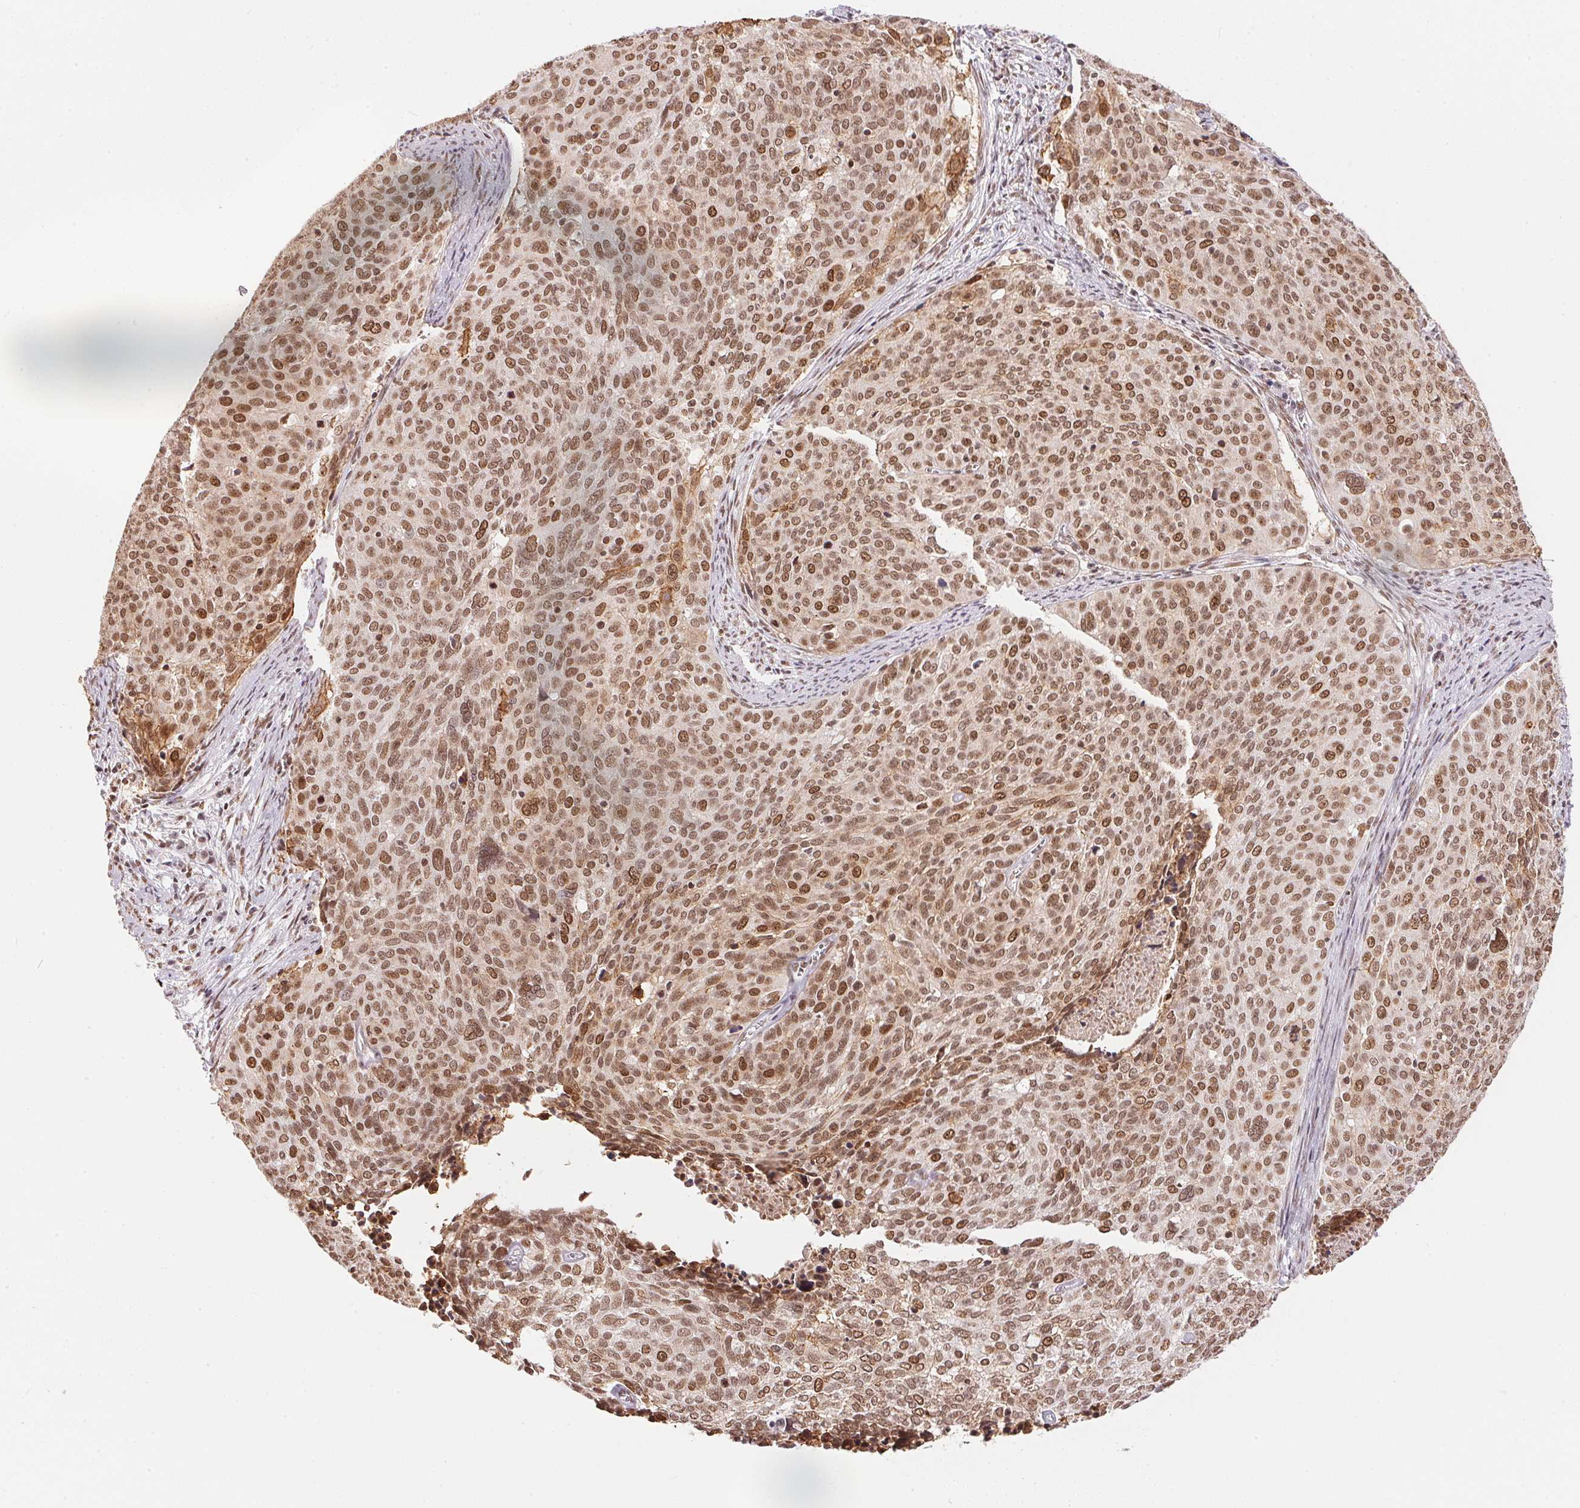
{"staining": {"intensity": "moderate", "quantity": ">75%", "location": "cytoplasmic/membranous,nuclear"}, "tissue": "cervical cancer", "cell_type": "Tumor cells", "image_type": "cancer", "snomed": [{"axis": "morphology", "description": "Squamous cell carcinoma, NOS"}, {"axis": "topography", "description": "Cervix"}], "caption": "An immunohistochemistry (IHC) image of tumor tissue is shown. Protein staining in brown labels moderate cytoplasmic/membranous and nuclear positivity in cervical cancer (squamous cell carcinoma) within tumor cells. The staining was performed using DAB, with brown indicating positive protein expression. Nuclei are stained blue with hematoxylin.", "gene": "NFE2L1", "patient": {"sex": "female", "age": 39}}